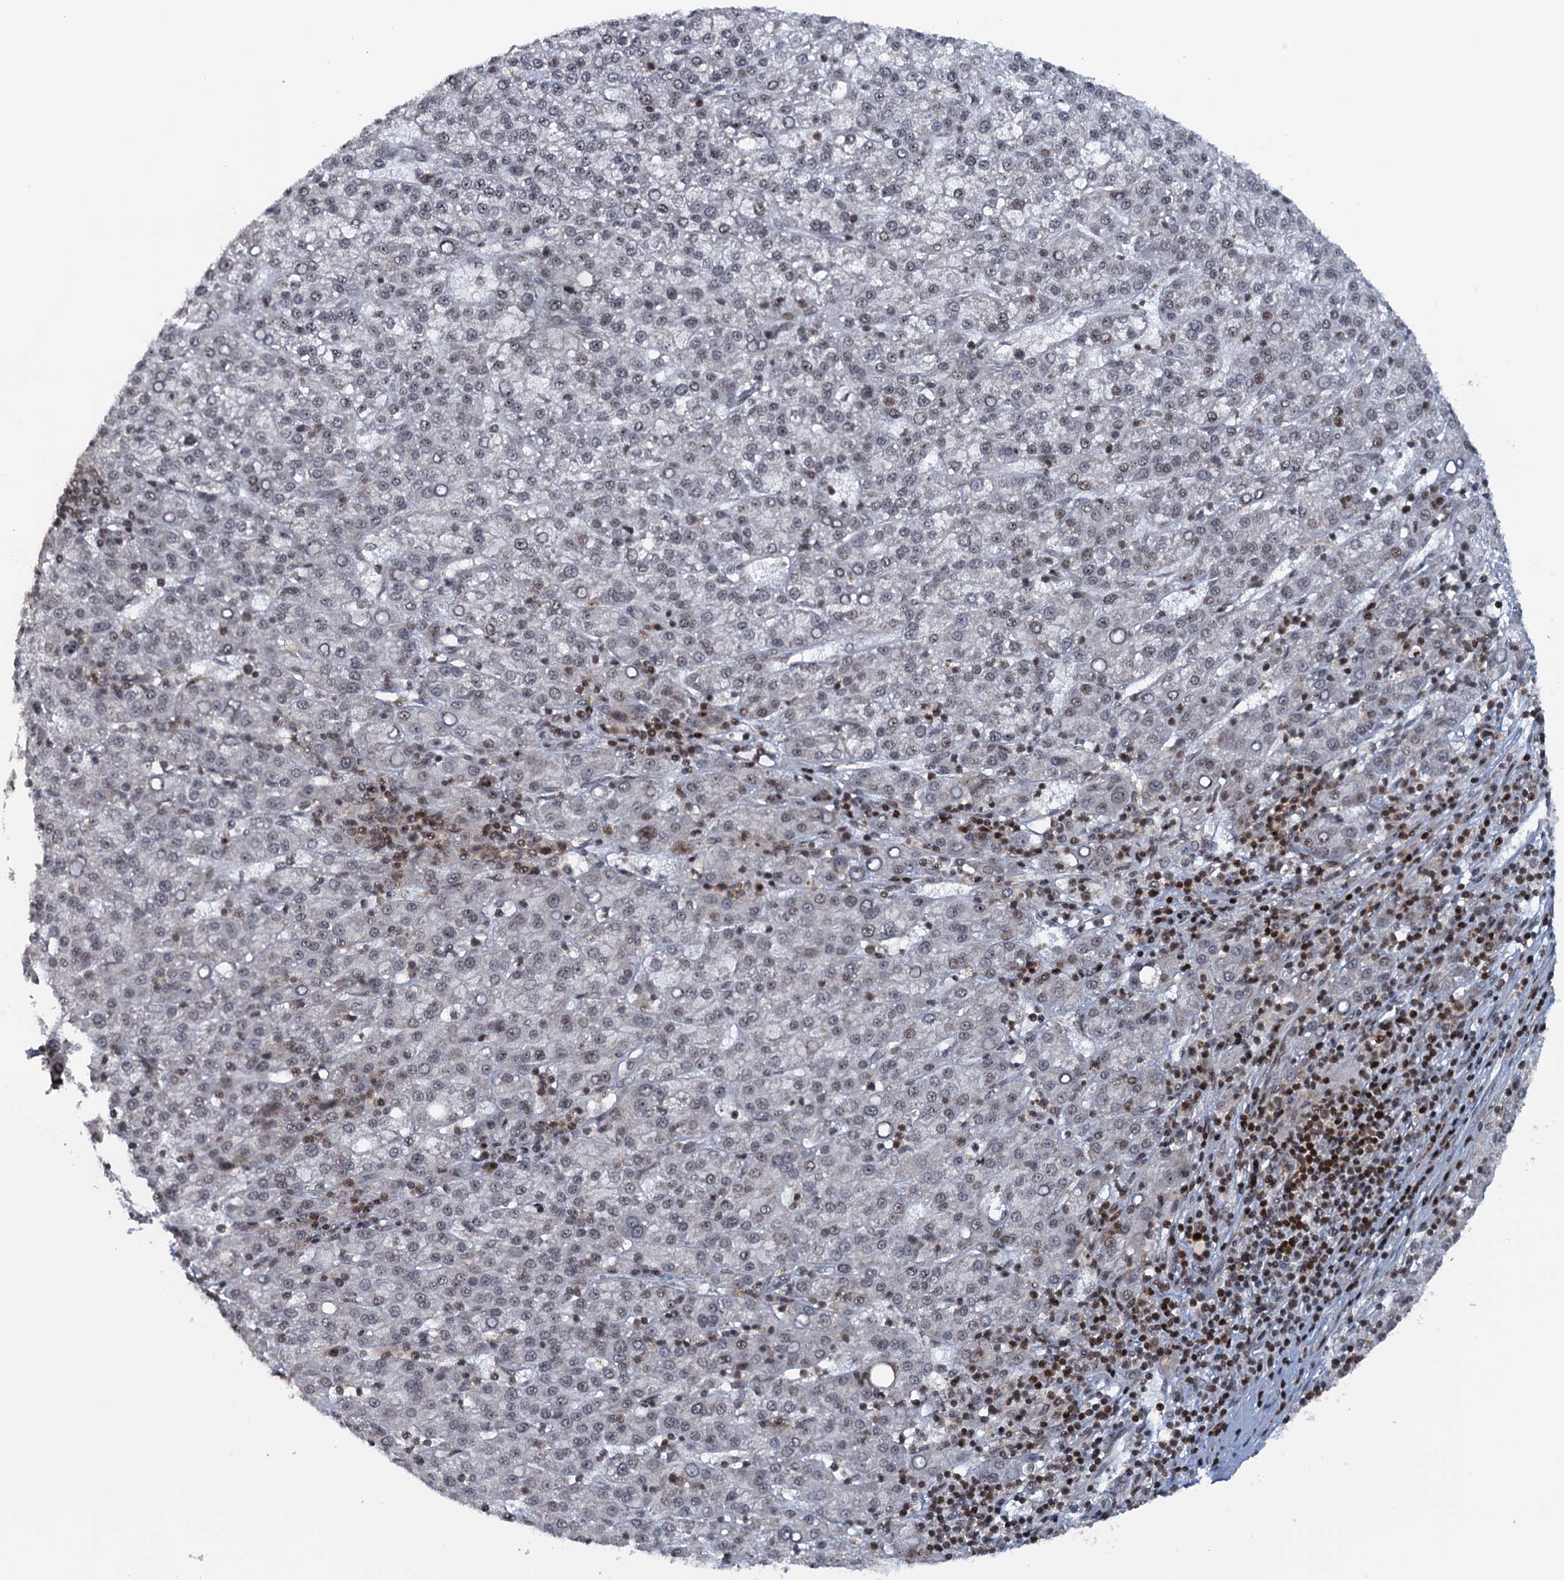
{"staining": {"intensity": "negative", "quantity": "none", "location": "none"}, "tissue": "liver cancer", "cell_type": "Tumor cells", "image_type": "cancer", "snomed": [{"axis": "morphology", "description": "Carcinoma, Hepatocellular, NOS"}, {"axis": "topography", "description": "Liver"}], "caption": "The histopathology image demonstrates no staining of tumor cells in hepatocellular carcinoma (liver).", "gene": "FYB1", "patient": {"sex": "female", "age": 58}}